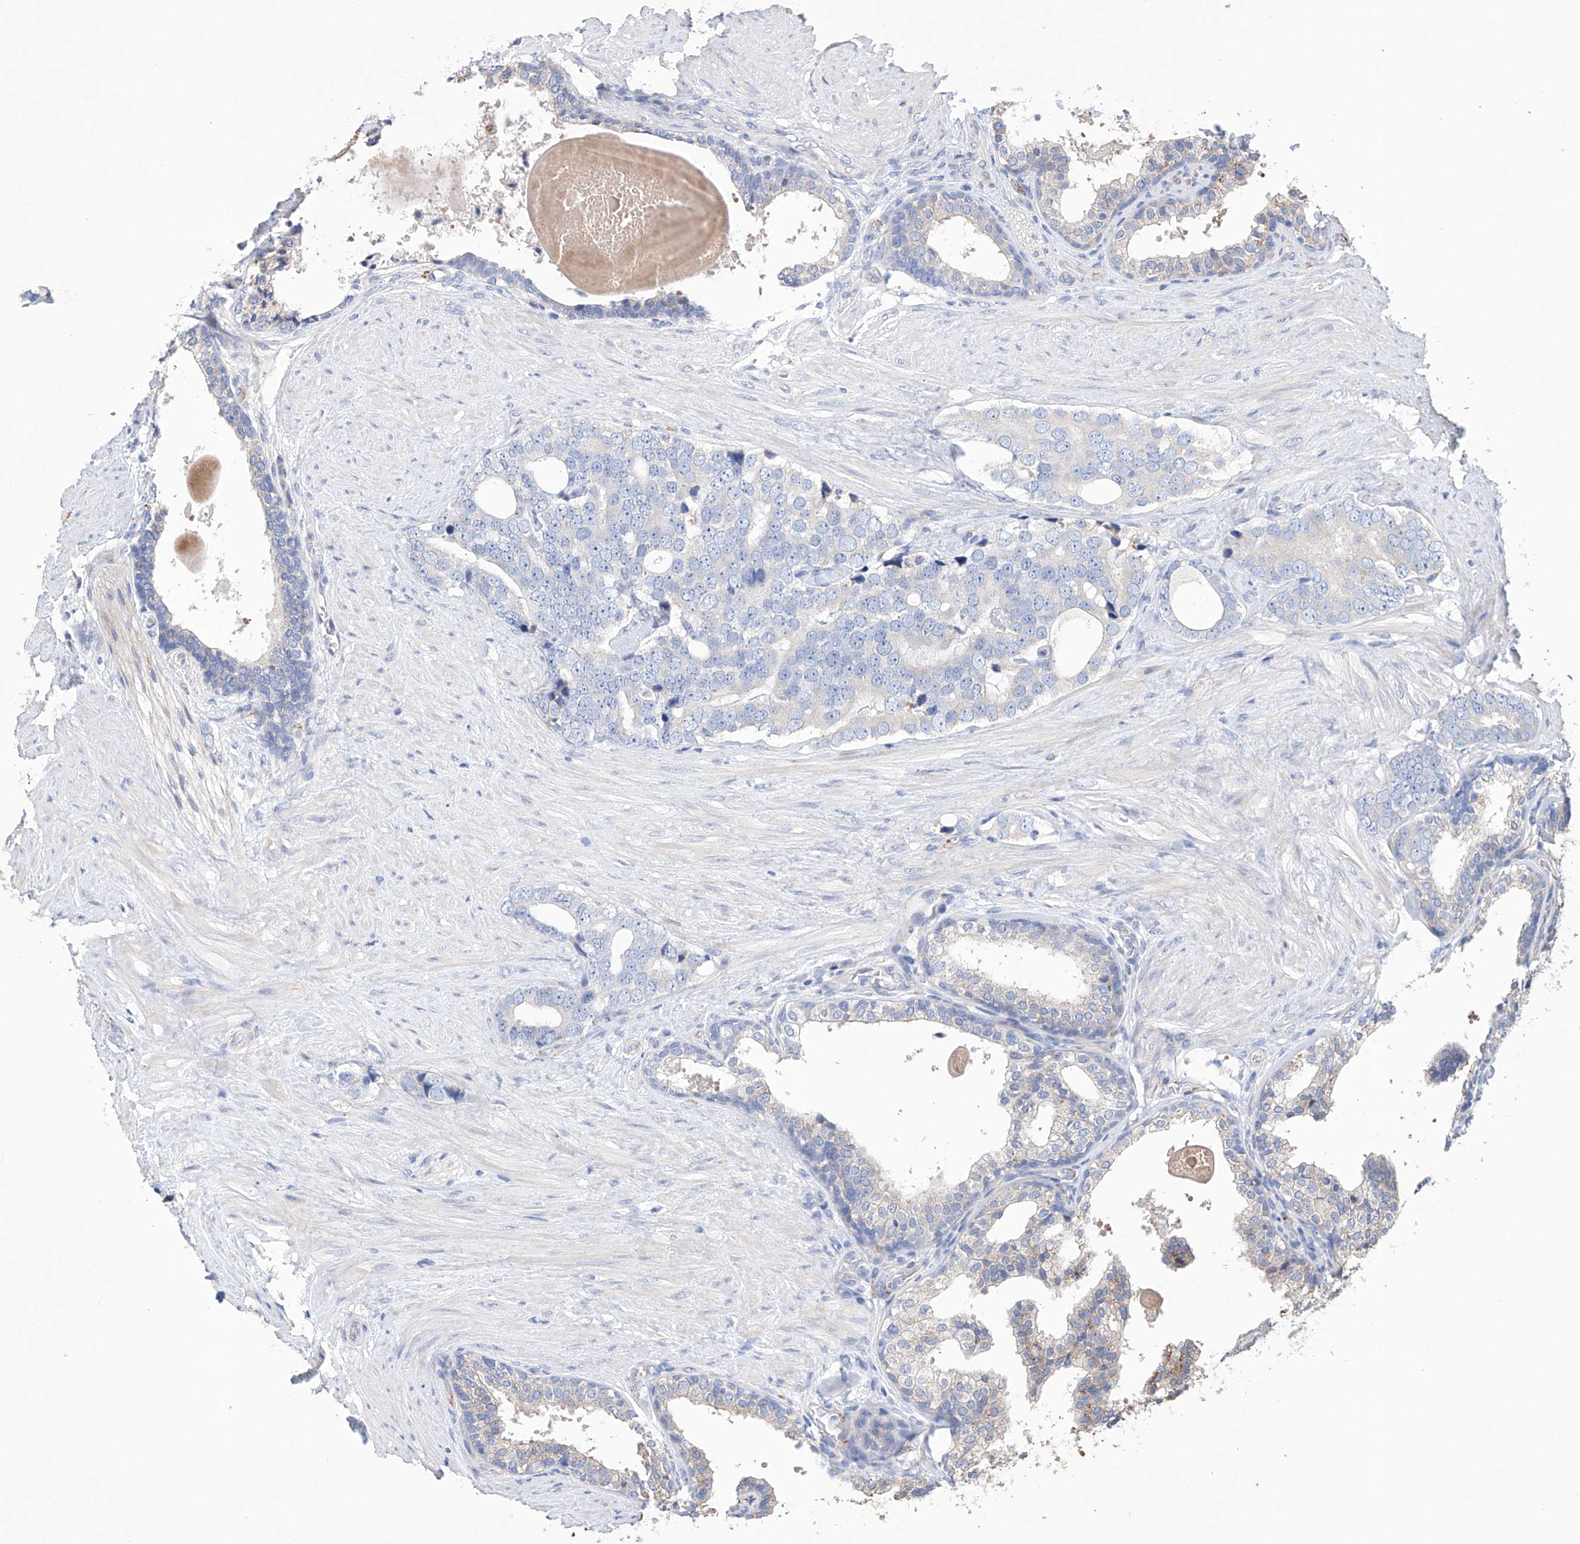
{"staining": {"intensity": "negative", "quantity": "none", "location": "none"}, "tissue": "prostate cancer", "cell_type": "Tumor cells", "image_type": "cancer", "snomed": [{"axis": "morphology", "description": "Adenocarcinoma, High grade"}, {"axis": "topography", "description": "Prostate"}], "caption": "Human adenocarcinoma (high-grade) (prostate) stained for a protein using immunohistochemistry (IHC) shows no expression in tumor cells.", "gene": "AFG1L", "patient": {"sex": "male", "age": 56}}